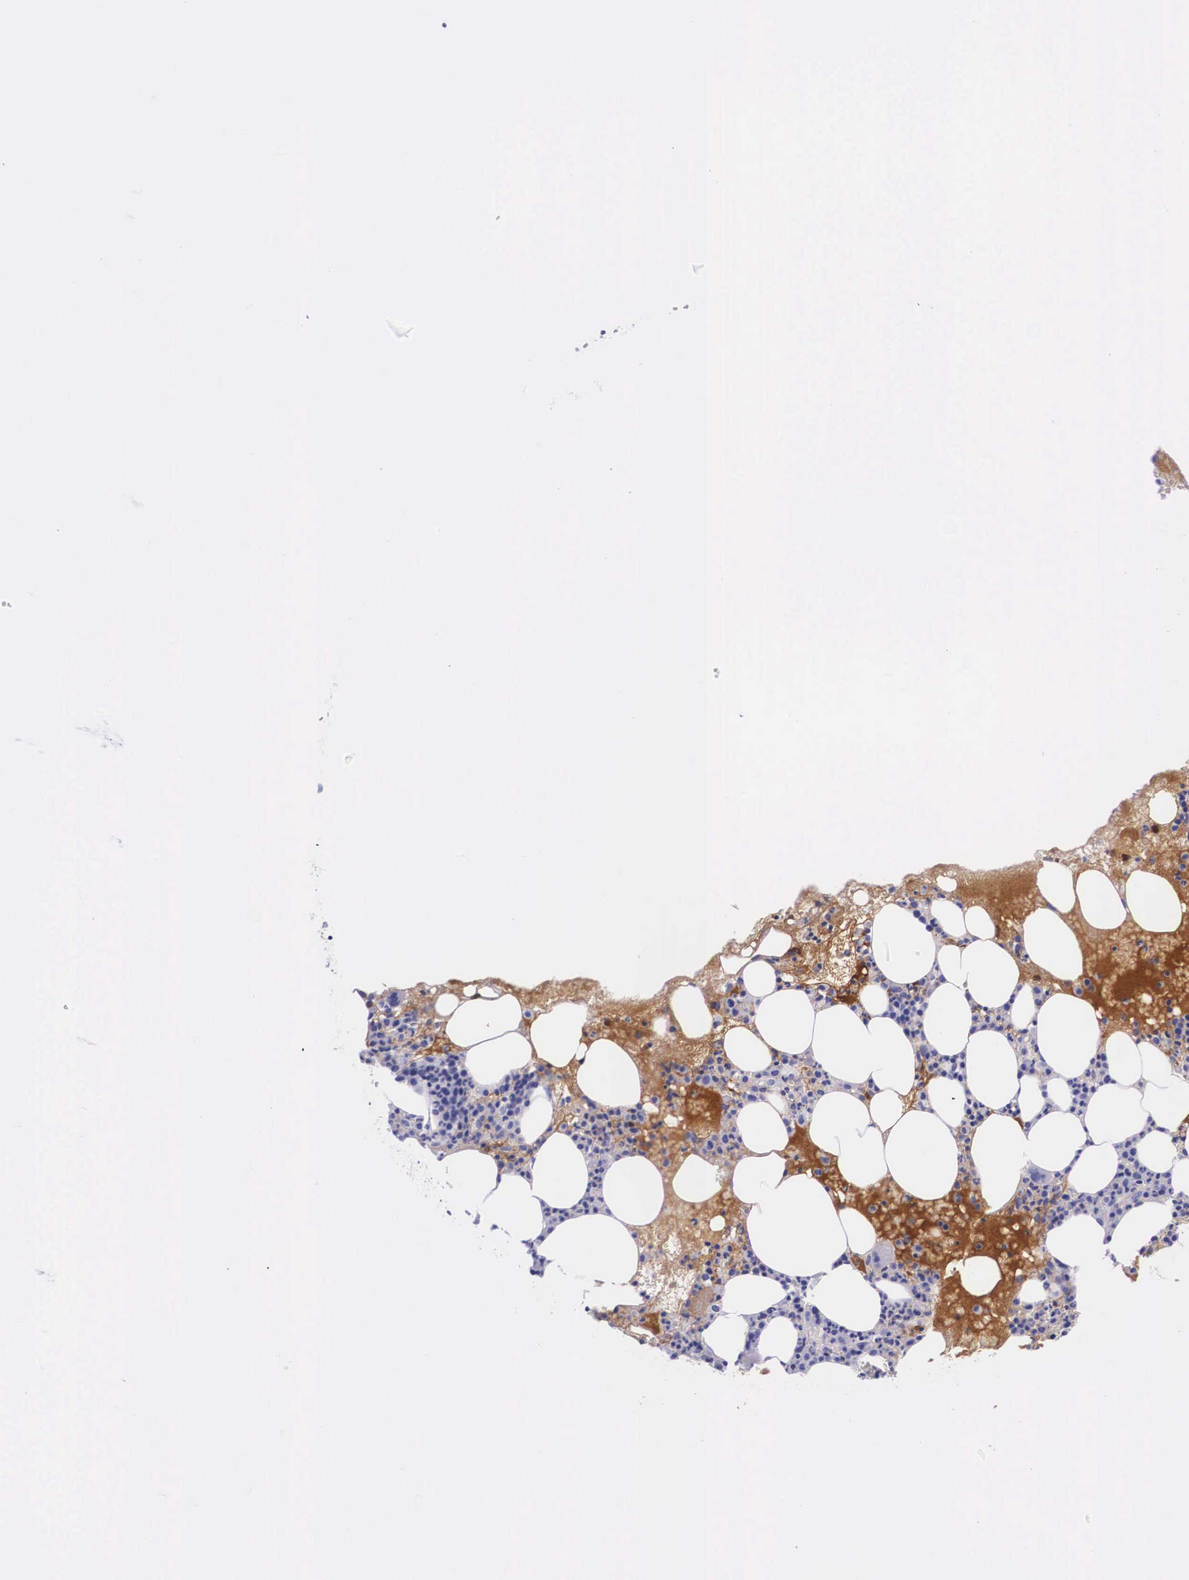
{"staining": {"intensity": "negative", "quantity": "none", "location": "none"}, "tissue": "bone marrow", "cell_type": "Hematopoietic cells", "image_type": "normal", "snomed": [{"axis": "morphology", "description": "Normal tissue, NOS"}, {"axis": "topography", "description": "Bone marrow"}], "caption": "DAB (3,3'-diaminobenzidine) immunohistochemical staining of normal human bone marrow demonstrates no significant expression in hematopoietic cells.", "gene": "PLG", "patient": {"sex": "female", "age": 88}}